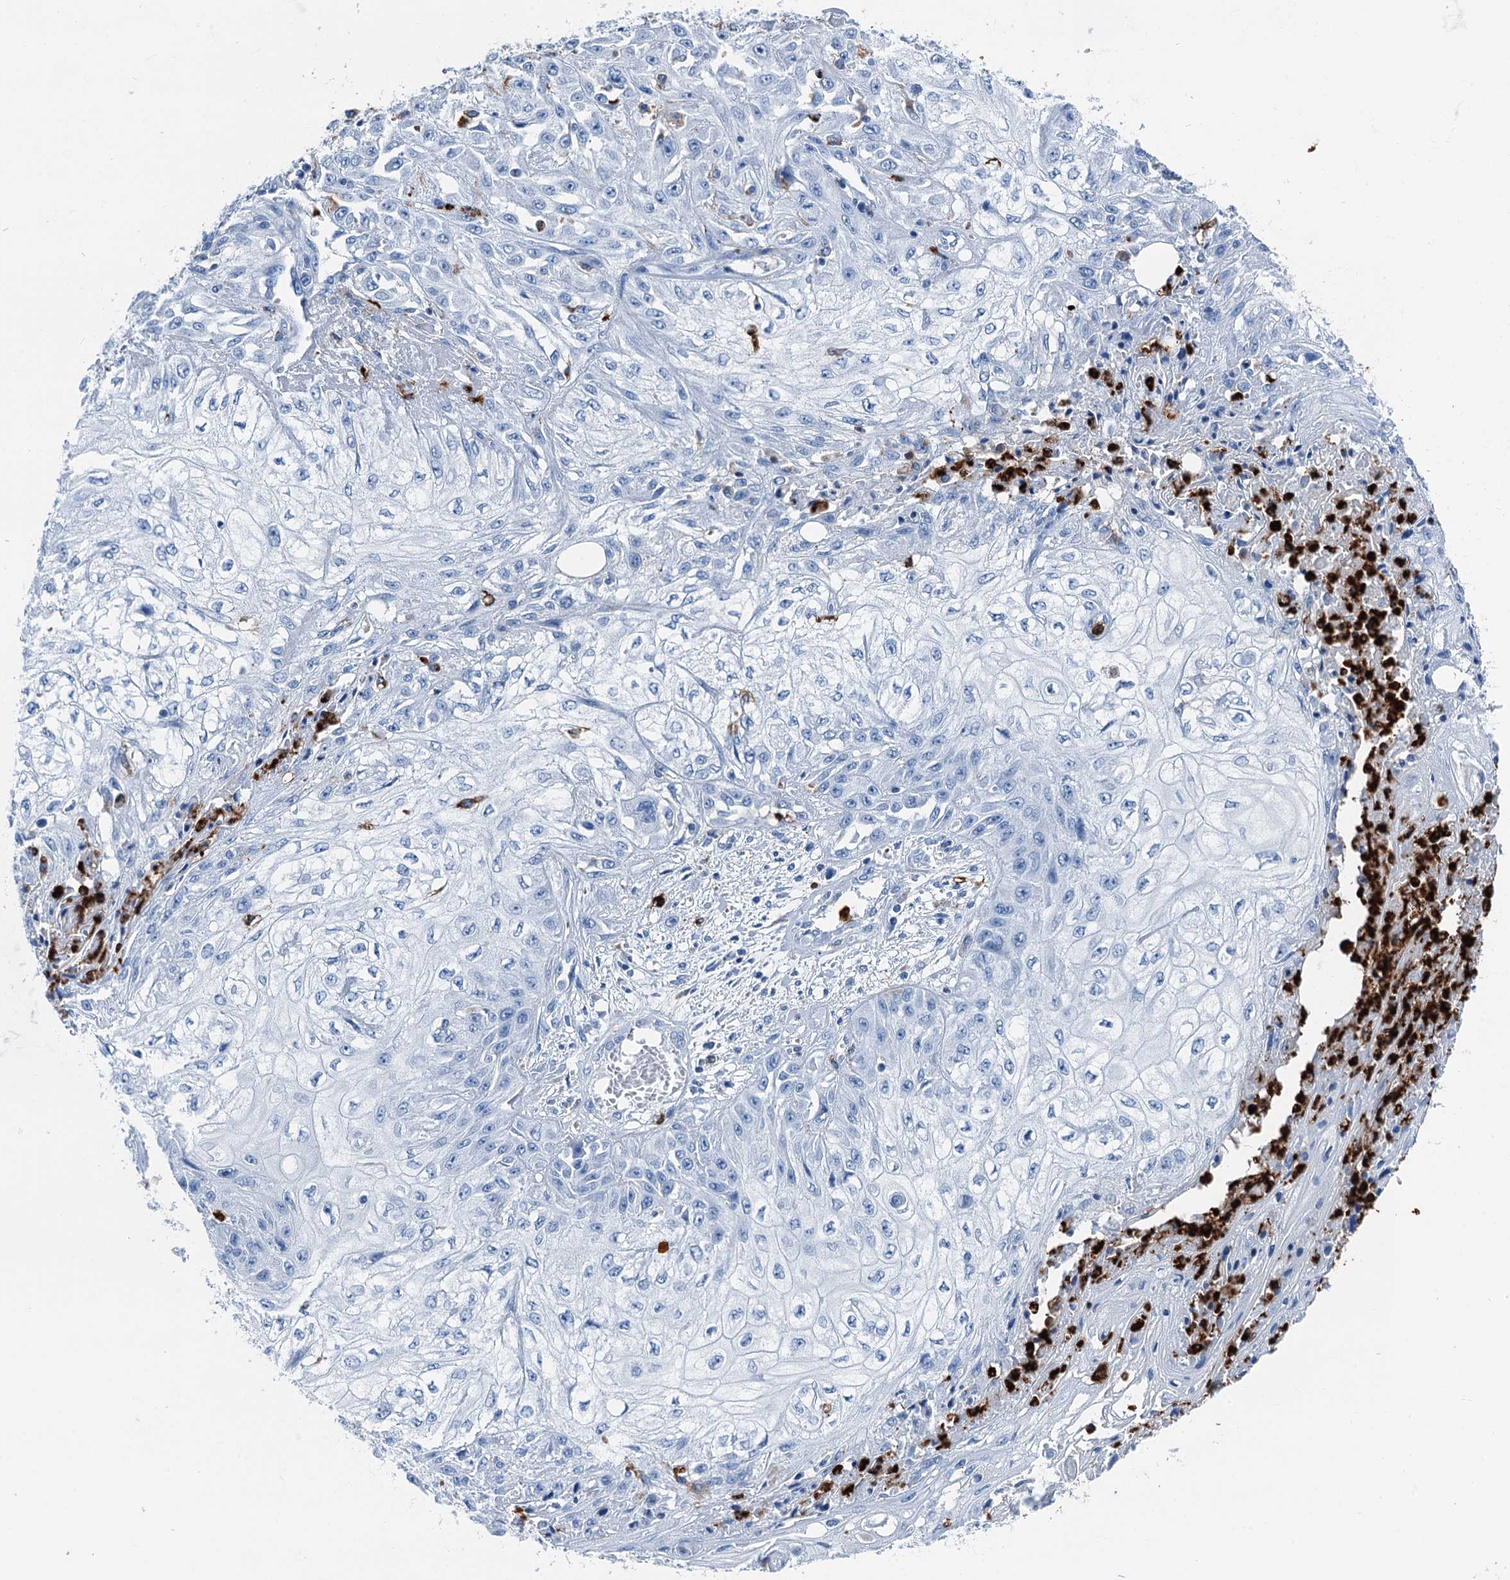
{"staining": {"intensity": "negative", "quantity": "none", "location": "none"}, "tissue": "skin cancer", "cell_type": "Tumor cells", "image_type": "cancer", "snomed": [{"axis": "morphology", "description": "Squamous cell carcinoma, NOS"}, {"axis": "morphology", "description": "Squamous cell carcinoma, metastatic, NOS"}, {"axis": "topography", "description": "Skin"}, {"axis": "topography", "description": "Lymph node"}], "caption": "The IHC histopathology image has no significant expression in tumor cells of skin cancer (metastatic squamous cell carcinoma) tissue.", "gene": "PLAC8", "patient": {"sex": "male", "age": 75}}